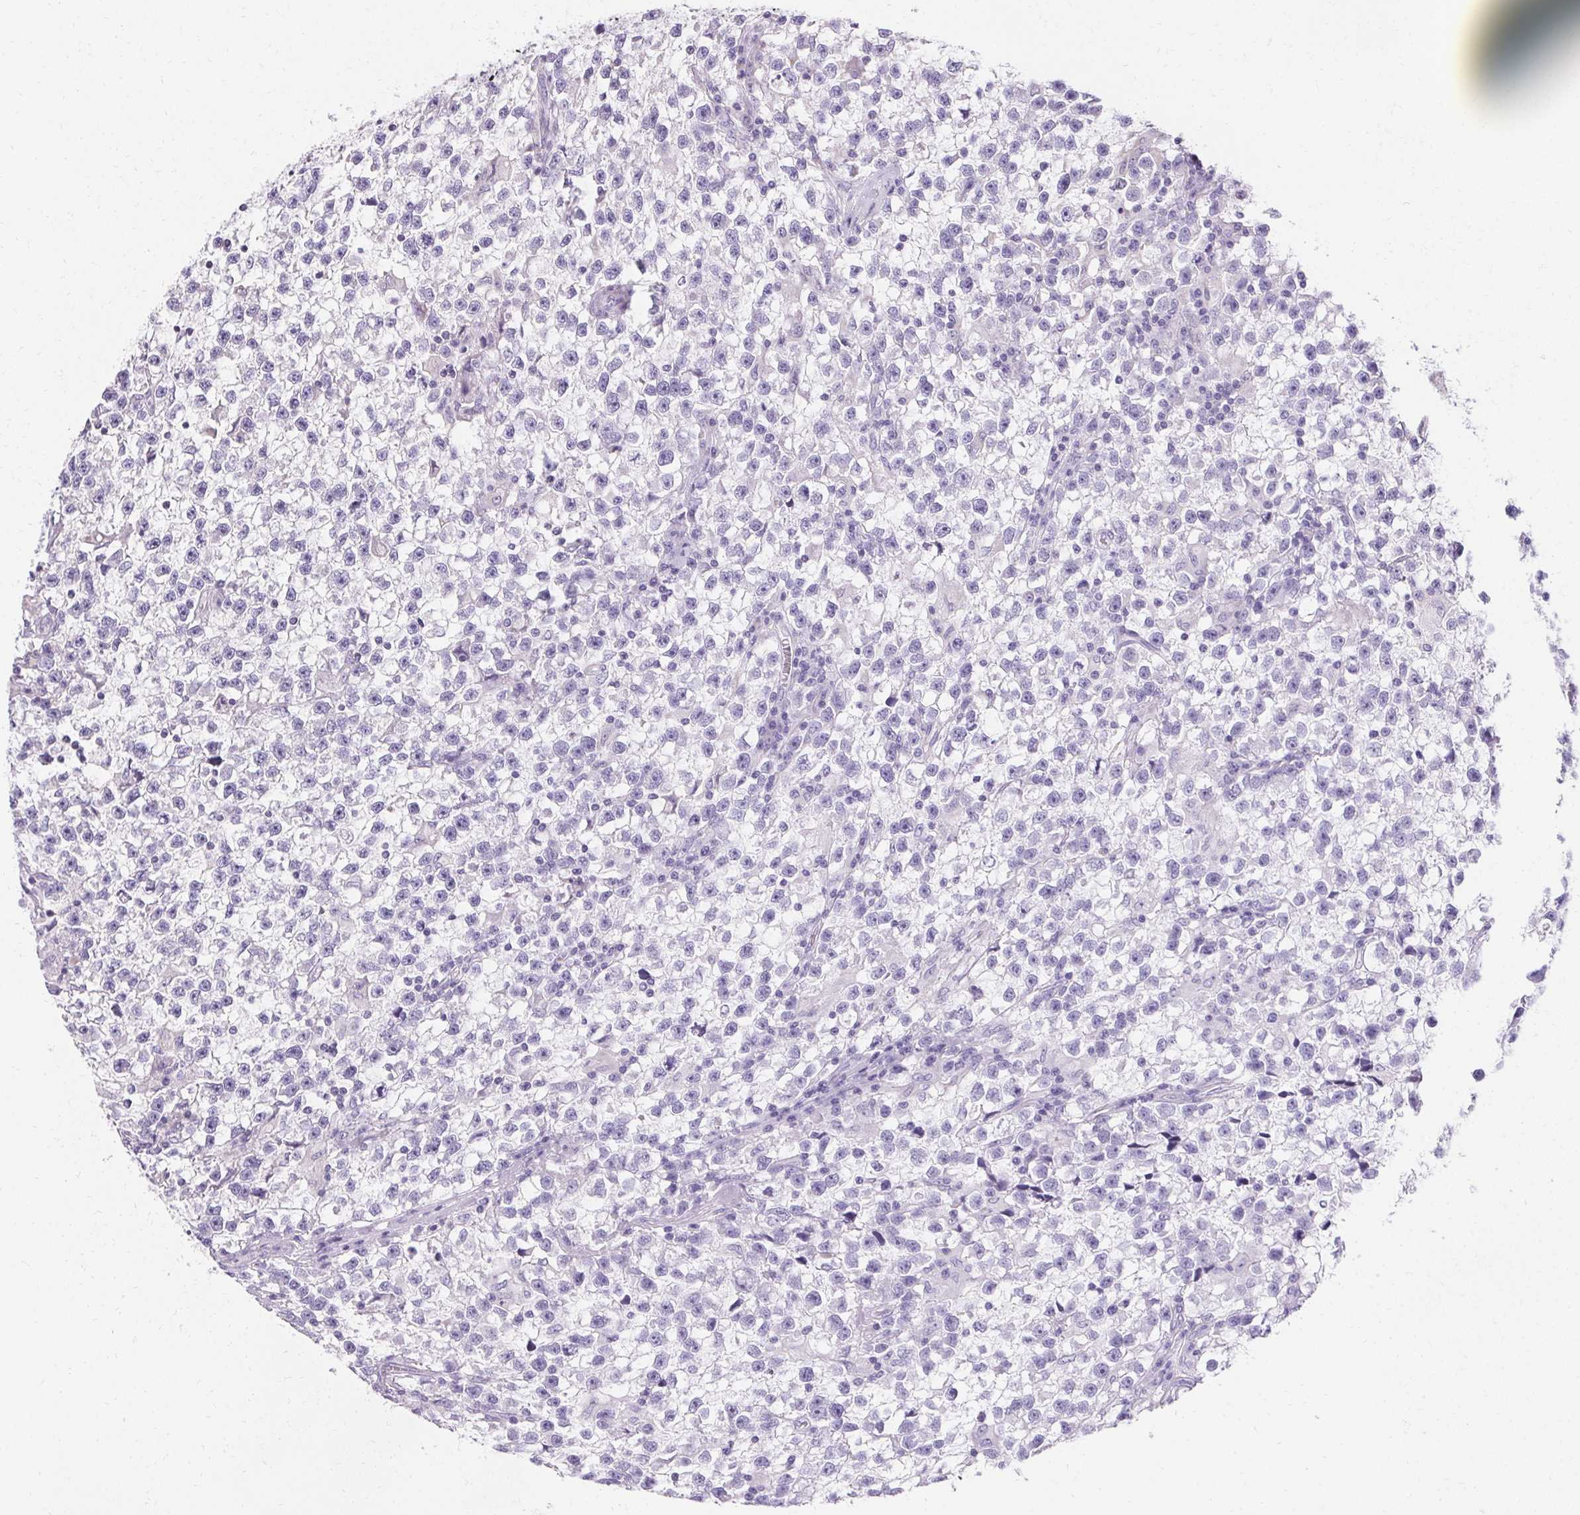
{"staining": {"intensity": "negative", "quantity": "none", "location": "none"}, "tissue": "testis cancer", "cell_type": "Tumor cells", "image_type": "cancer", "snomed": [{"axis": "morphology", "description": "Seminoma, NOS"}, {"axis": "topography", "description": "Testis"}], "caption": "A high-resolution photomicrograph shows immunohistochemistry staining of seminoma (testis), which reveals no significant positivity in tumor cells. (Brightfield microscopy of DAB IHC at high magnification).", "gene": "ASGR2", "patient": {"sex": "male", "age": 31}}